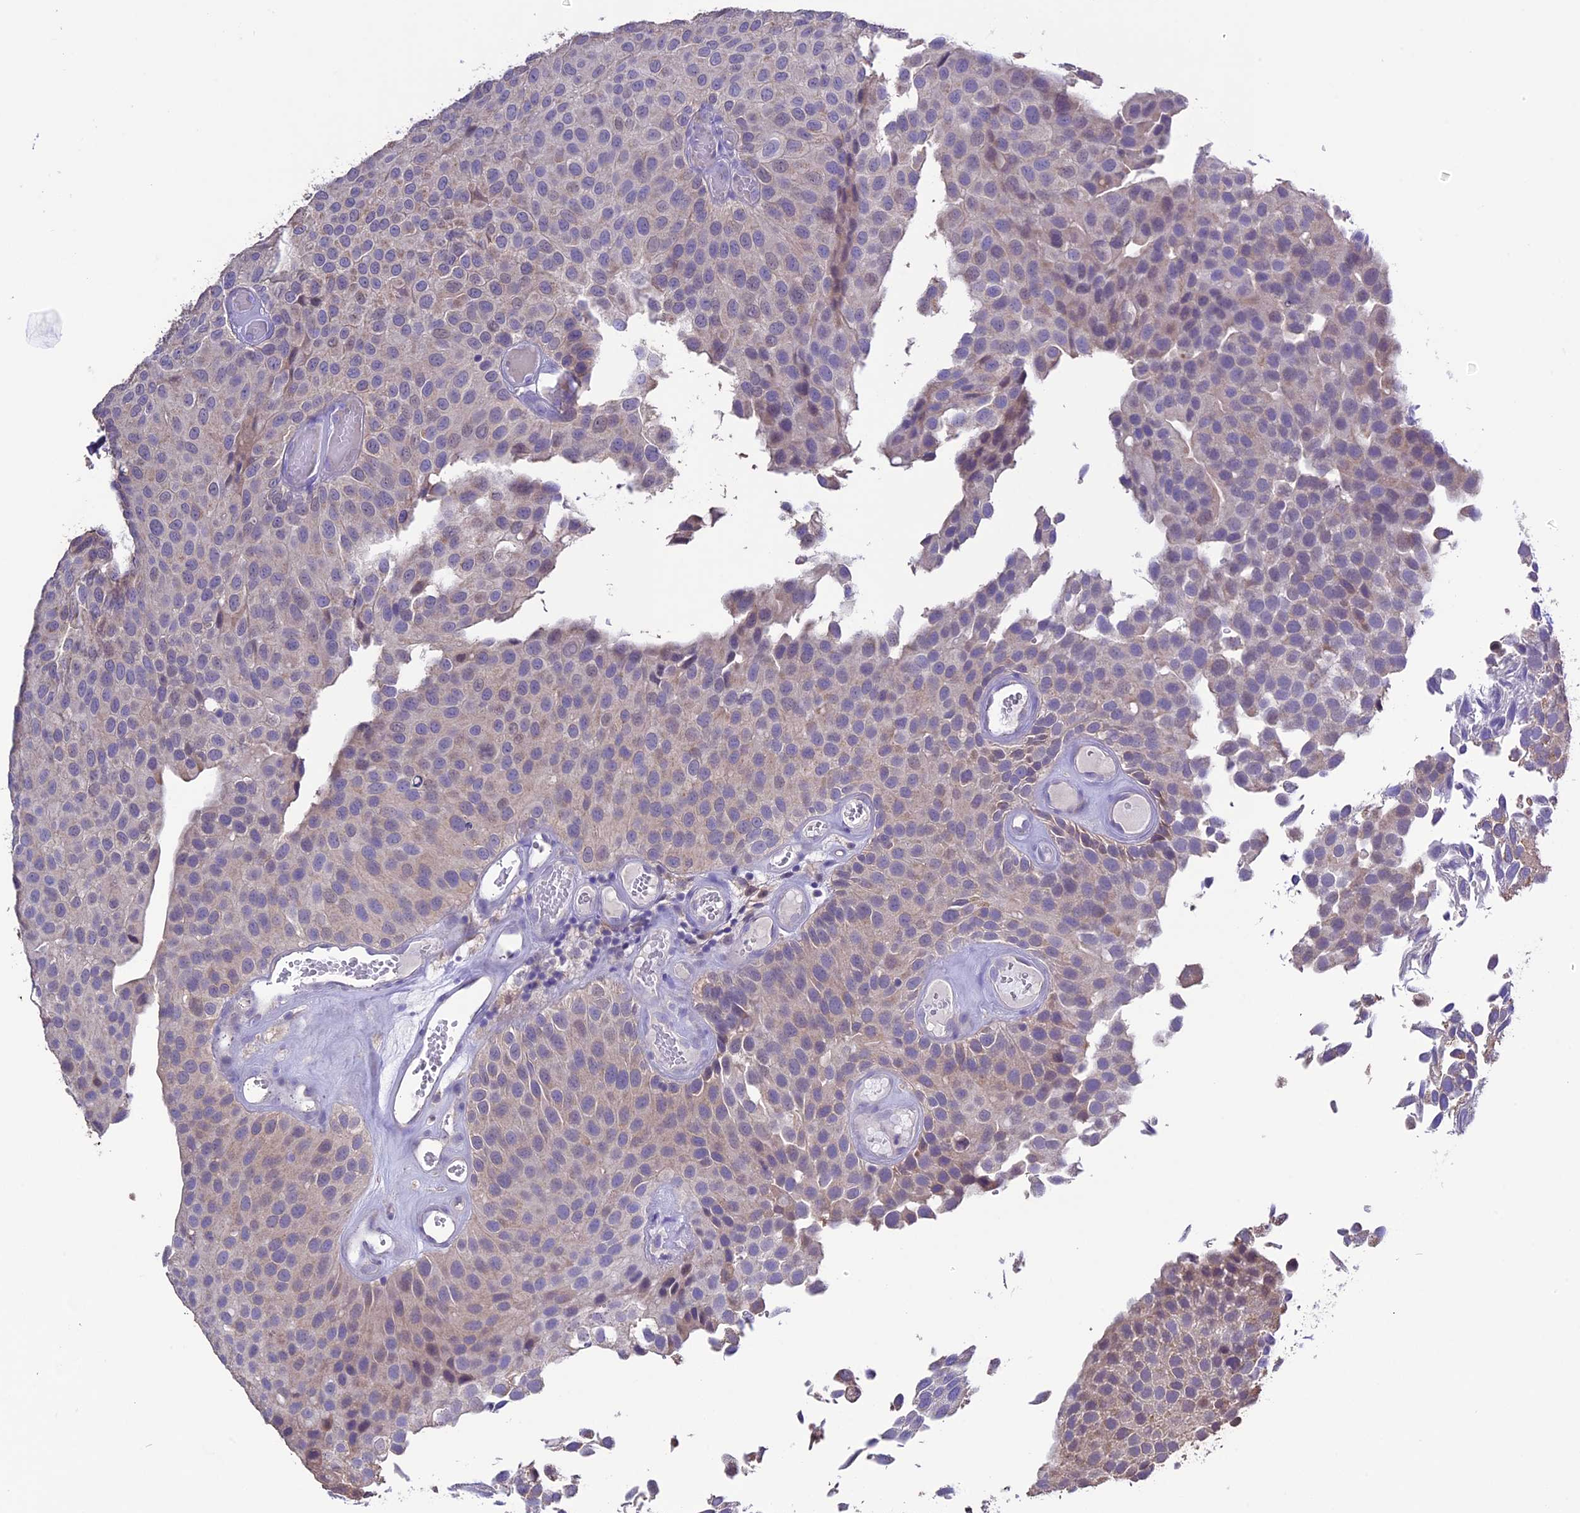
{"staining": {"intensity": "weak", "quantity": "<25%", "location": "cytoplasmic/membranous,nuclear"}, "tissue": "urothelial cancer", "cell_type": "Tumor cells", "image_type": "cancer", "snomed": [{"axis": "morphology", "description": "Urothelial carcinoma, Low grade"}, {"axis": "topography", "description": "Urinary bladder"}], "caption": "Immunohistochemistry of low-grade urothelial carcinoma exhibits no expression in tumor cells.", "gene": "DIS3L", "patient": {"sex": "male", "age": 89}}